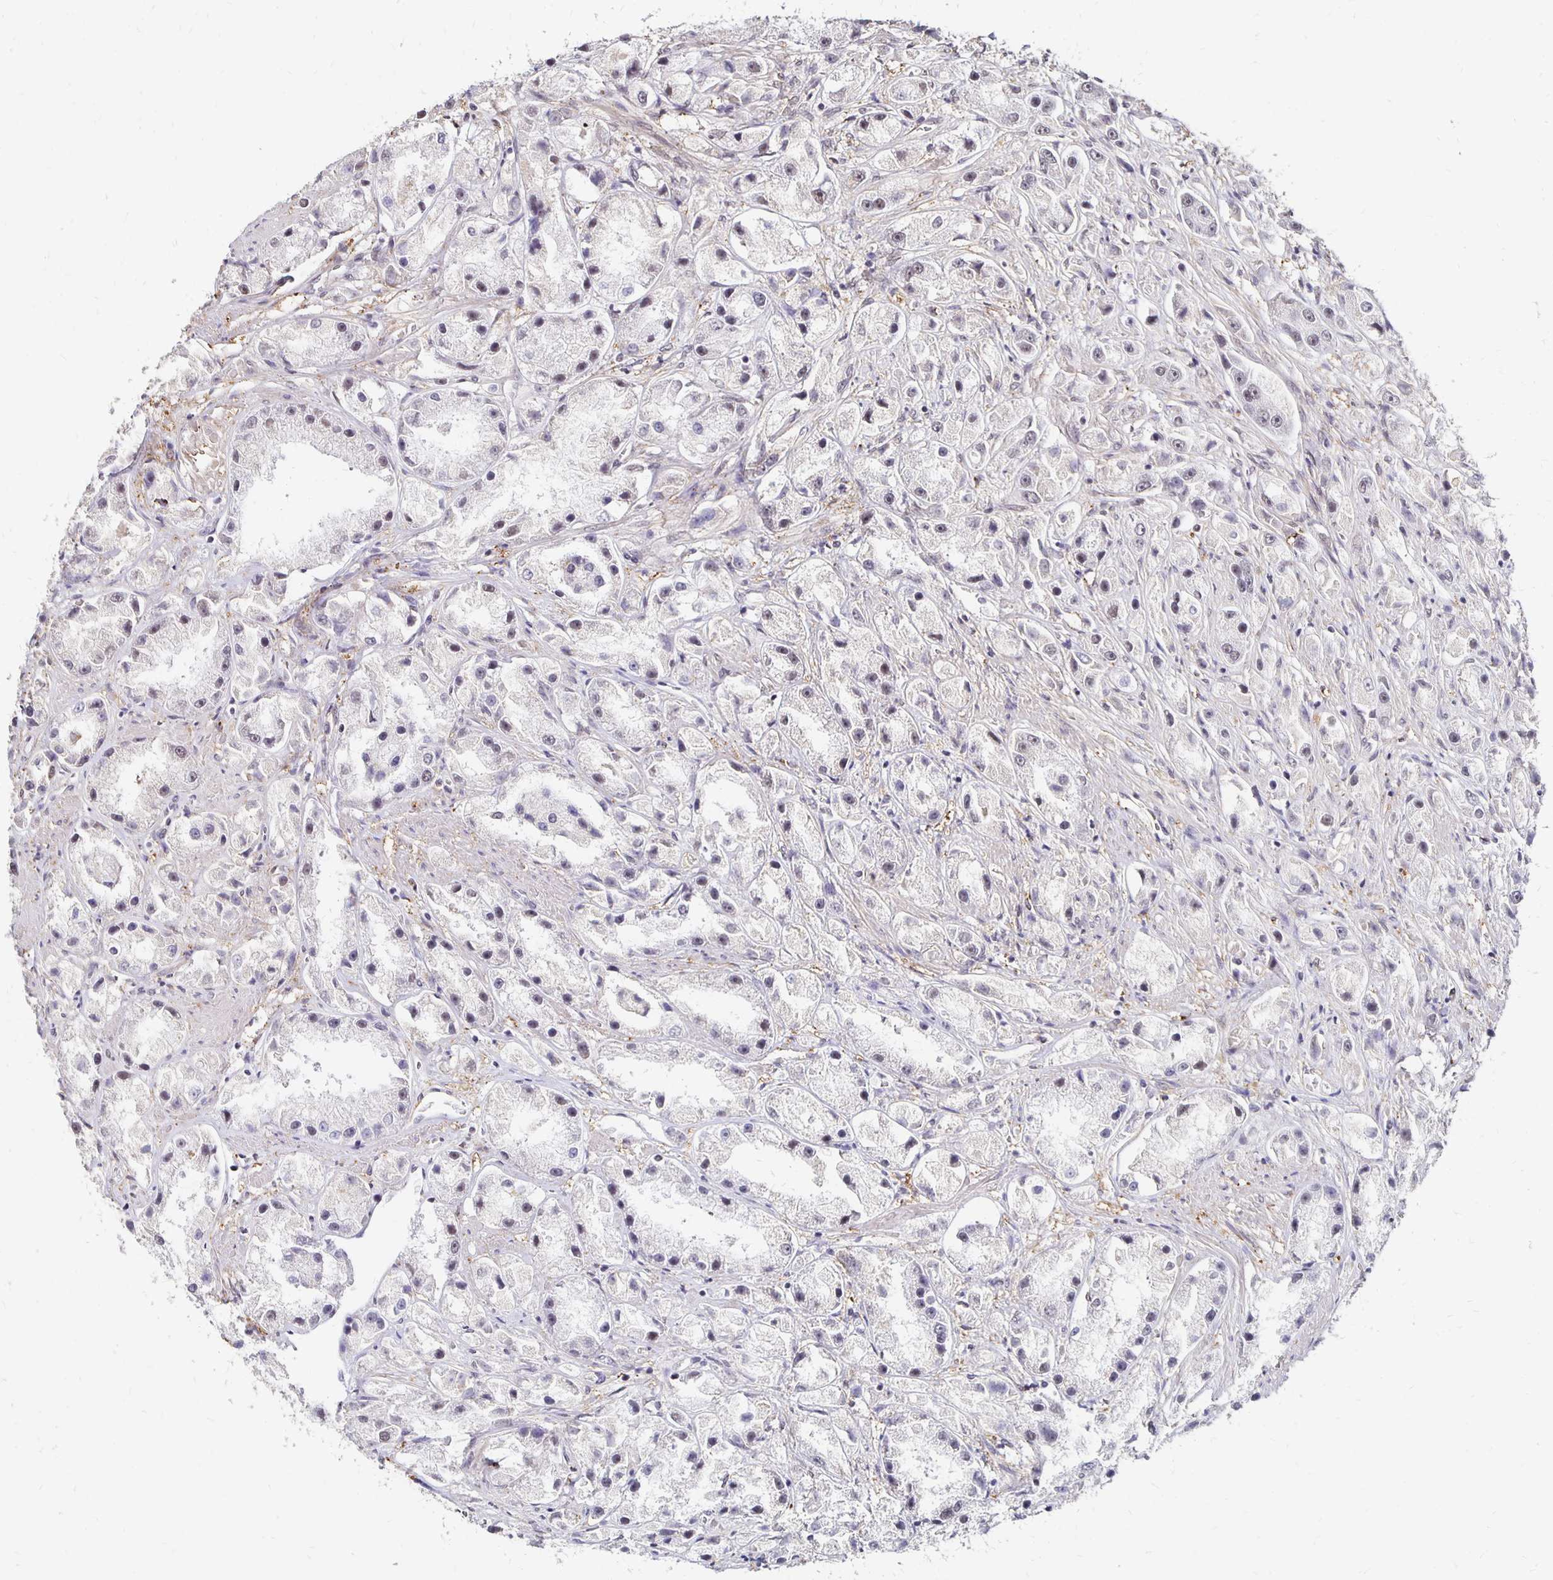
{"staining": {"intensity": "weak", "quantity": "<25%", "location": "nuclear"}, "tissue": "prostate cancer", "cell_type": "Tumor cells", "image_type": "cancer", "snomed": [{"axis": "morphology", "description": "Adenocarcinoma, High grade"}, {"axis": "topography", "description": "Prostate"}], "caption": "Immunohistochemical staining of human prostate cancer demonstrates no significant expression in tumor cells.", "gene": "CLASRP", "patient": {"sex": "male", "age": 67}}